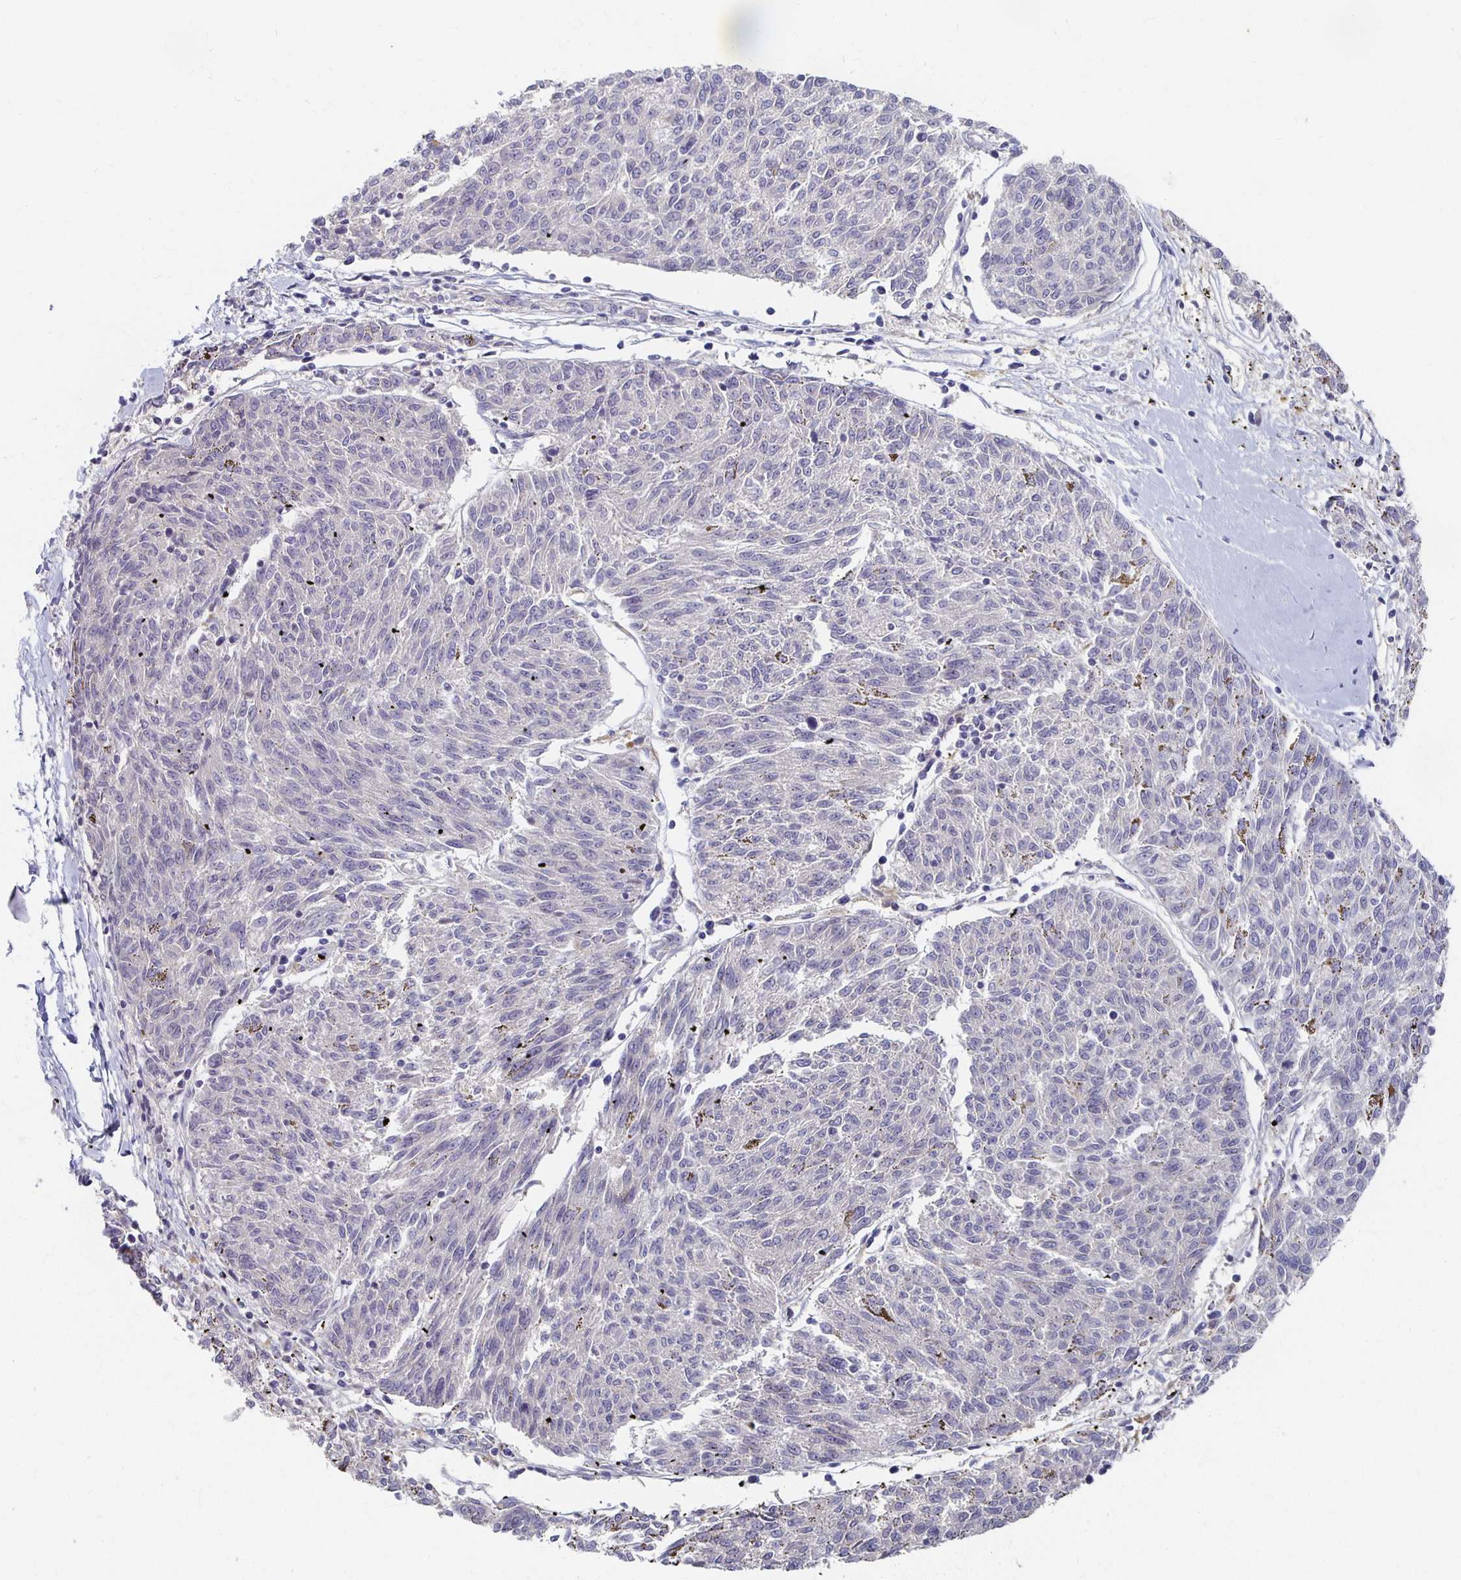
{"staining": {"intensity": "negative", "quantity": "none", "location": "none"}, "tissue": "melanoma", "cell_type": "Tumor cells", "image_type": "cancer", "snomed": [{"axis": "morphology", "description": "Malignant melanoma, NOS"}, {"axis": "topography", "description": "Skin"}], "caption": "The image shows no staining of tumor cells in melanoma. (DAB (3,3'-diaminobenzidine) immunohistochemistry (IHC), high magnification).", "gene": "FKRP", "patient": {"sex": "female", "age": 72}}